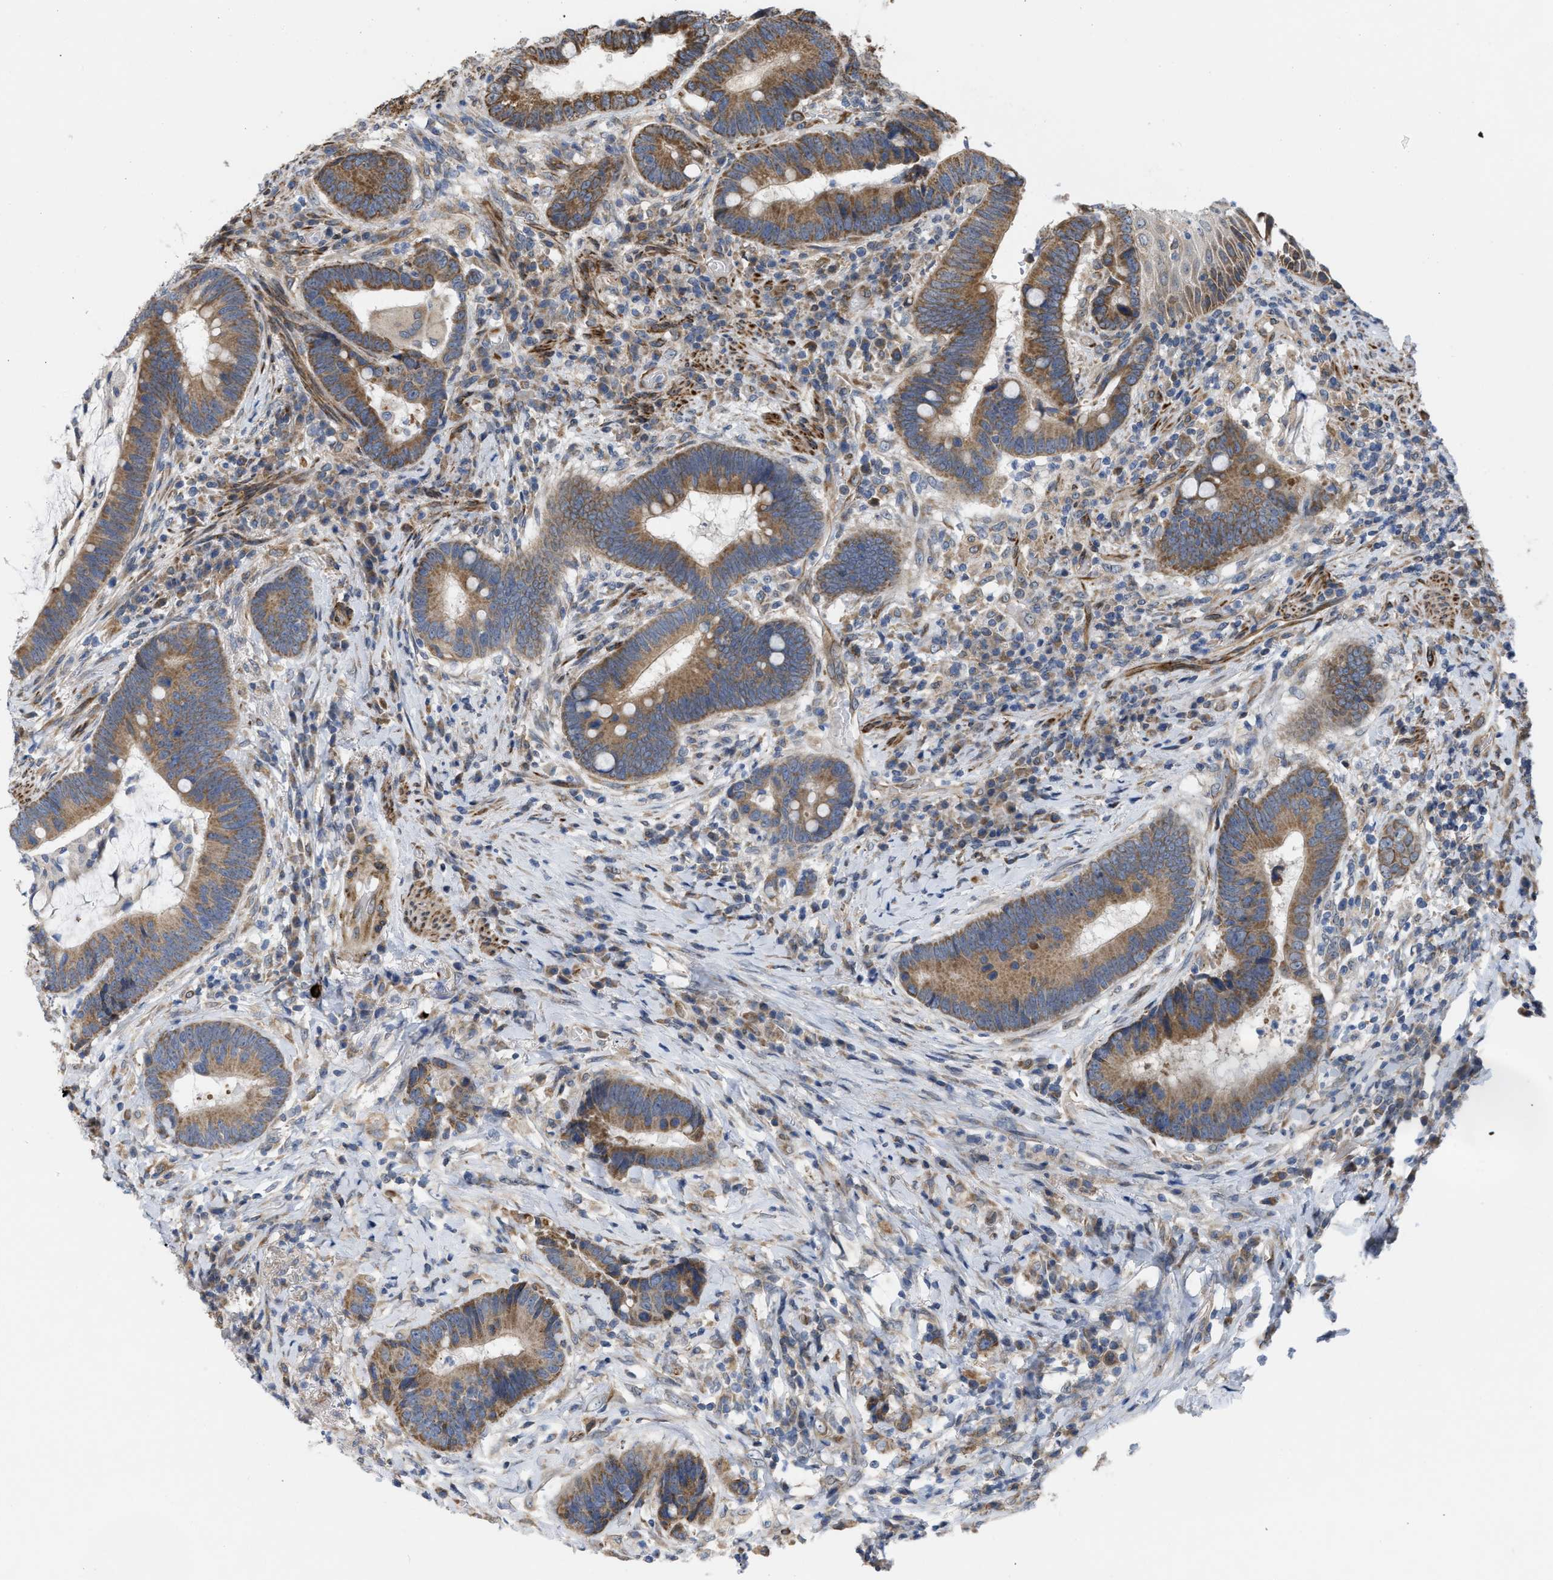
{"staining": {"intensity": "moderate", "quantity": ">75%", "location": "cytoplasmic/membranous"}, "tissue": "colorectal cancer", "cell_type": "Tumor cells", "image_type": "cancer", "snomed": [{"axis": "morphology", "description": "Adenocarcinoma, NOS"}, {"axis": "topography", "description": "Rectum"}, {"axis": "topography", "description": "Anal"}], "caption": "DAB (3,3'-diaminobenzidine) immunohistochemical staining of colorectal cancer displays moderate cytoplasmic/membranous protein positivity in approximately >75% of tumor cells. Ihc stains the protein in brown and the nuclei are stained blue.", "gene": "EOGT", "patient": {"sex": "female", "age": 89}}